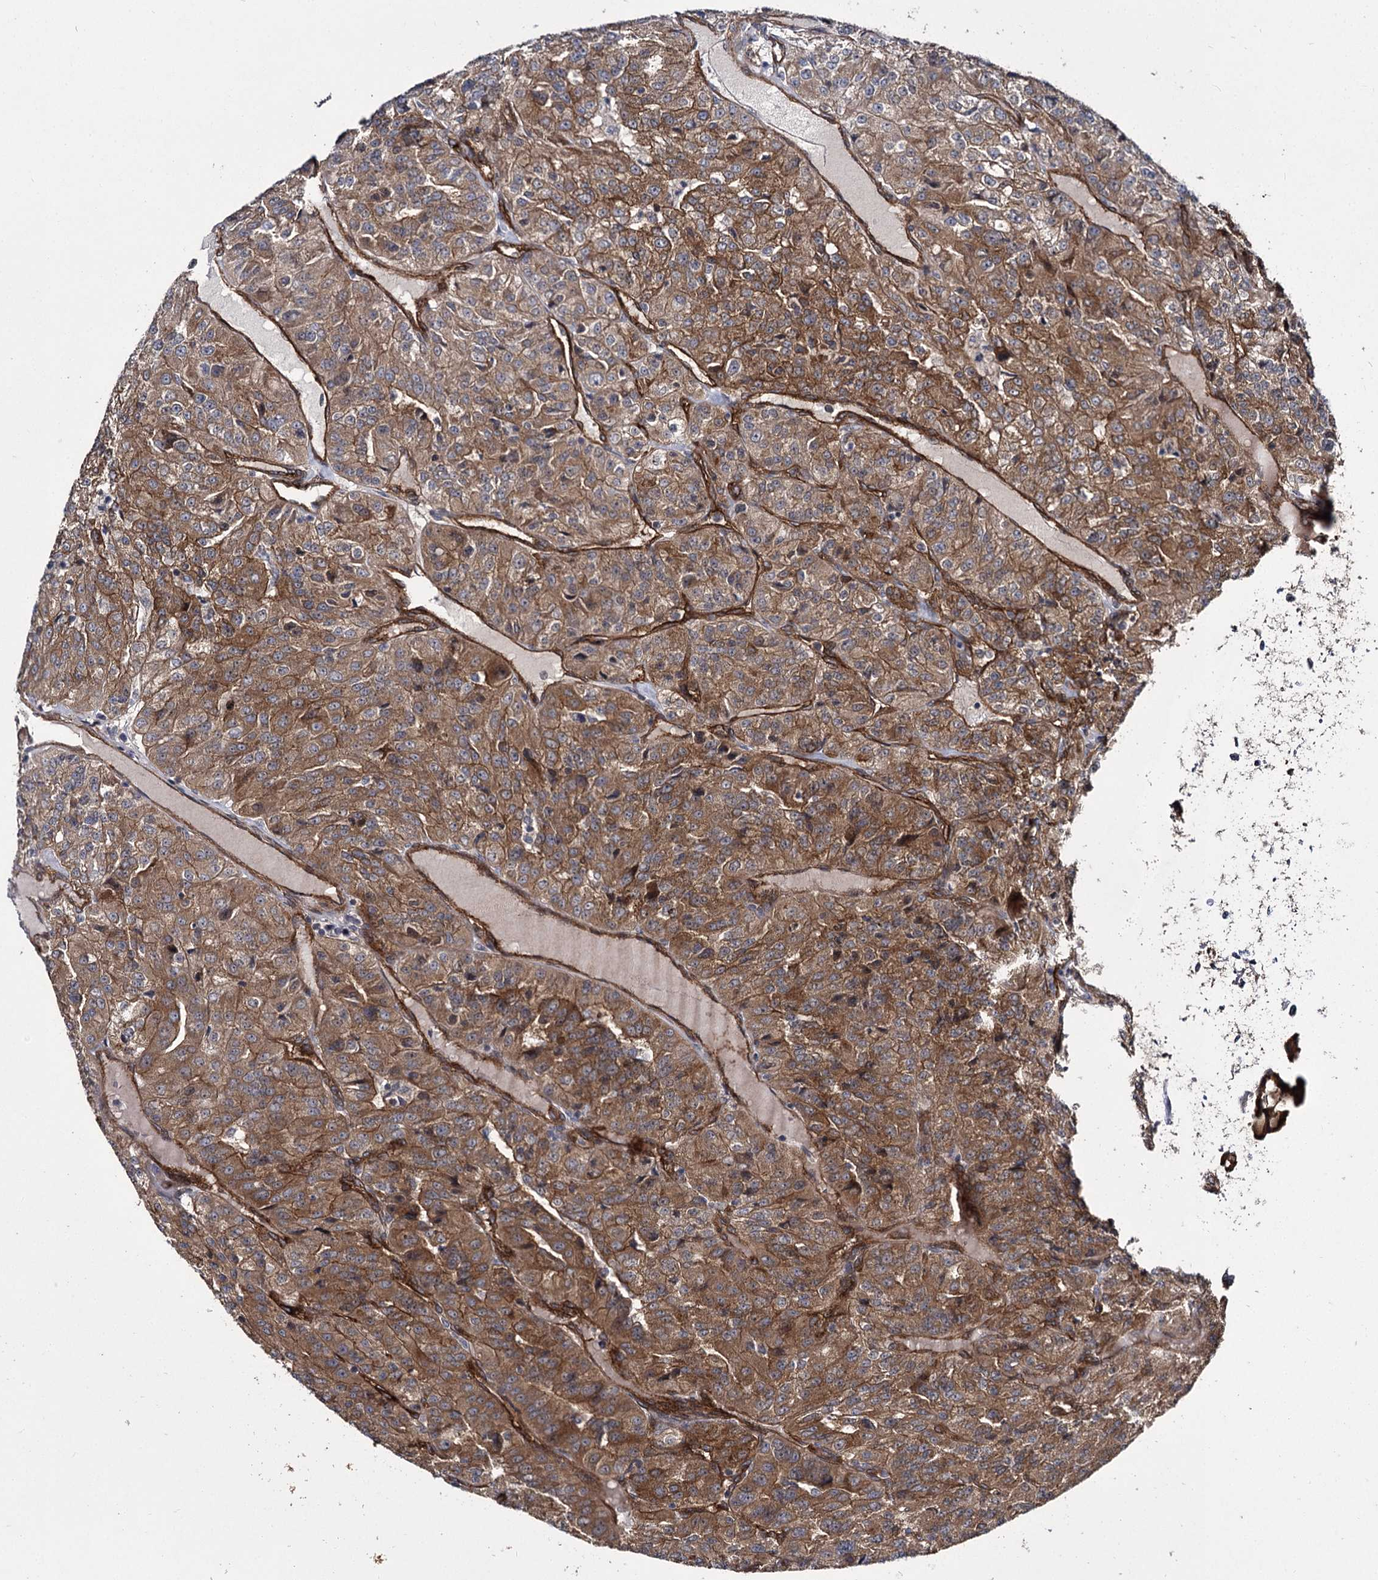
{"staining": {"intensity": "moderate", "quantity": ">75%", "location": "cytoplasmic/membranous"}, "tissue": "renal cancer", "cell_type": "Tumor cells", "image_type": "cancer", "snomed": [{"axis": "morphology", "description": "Adenocarcinoma, NOS"}, {"axis": "topography", "description": "Kidney"}], "caption": "Approximately >75% of tumor cells in human renal adenocarcinoma exhibit moderate cytoplasmic/membranous protein staining as visualized by brown immunohistochemical staining.", "gene": "MYO1C", "patient": {"sex": "female", "age": 63}}